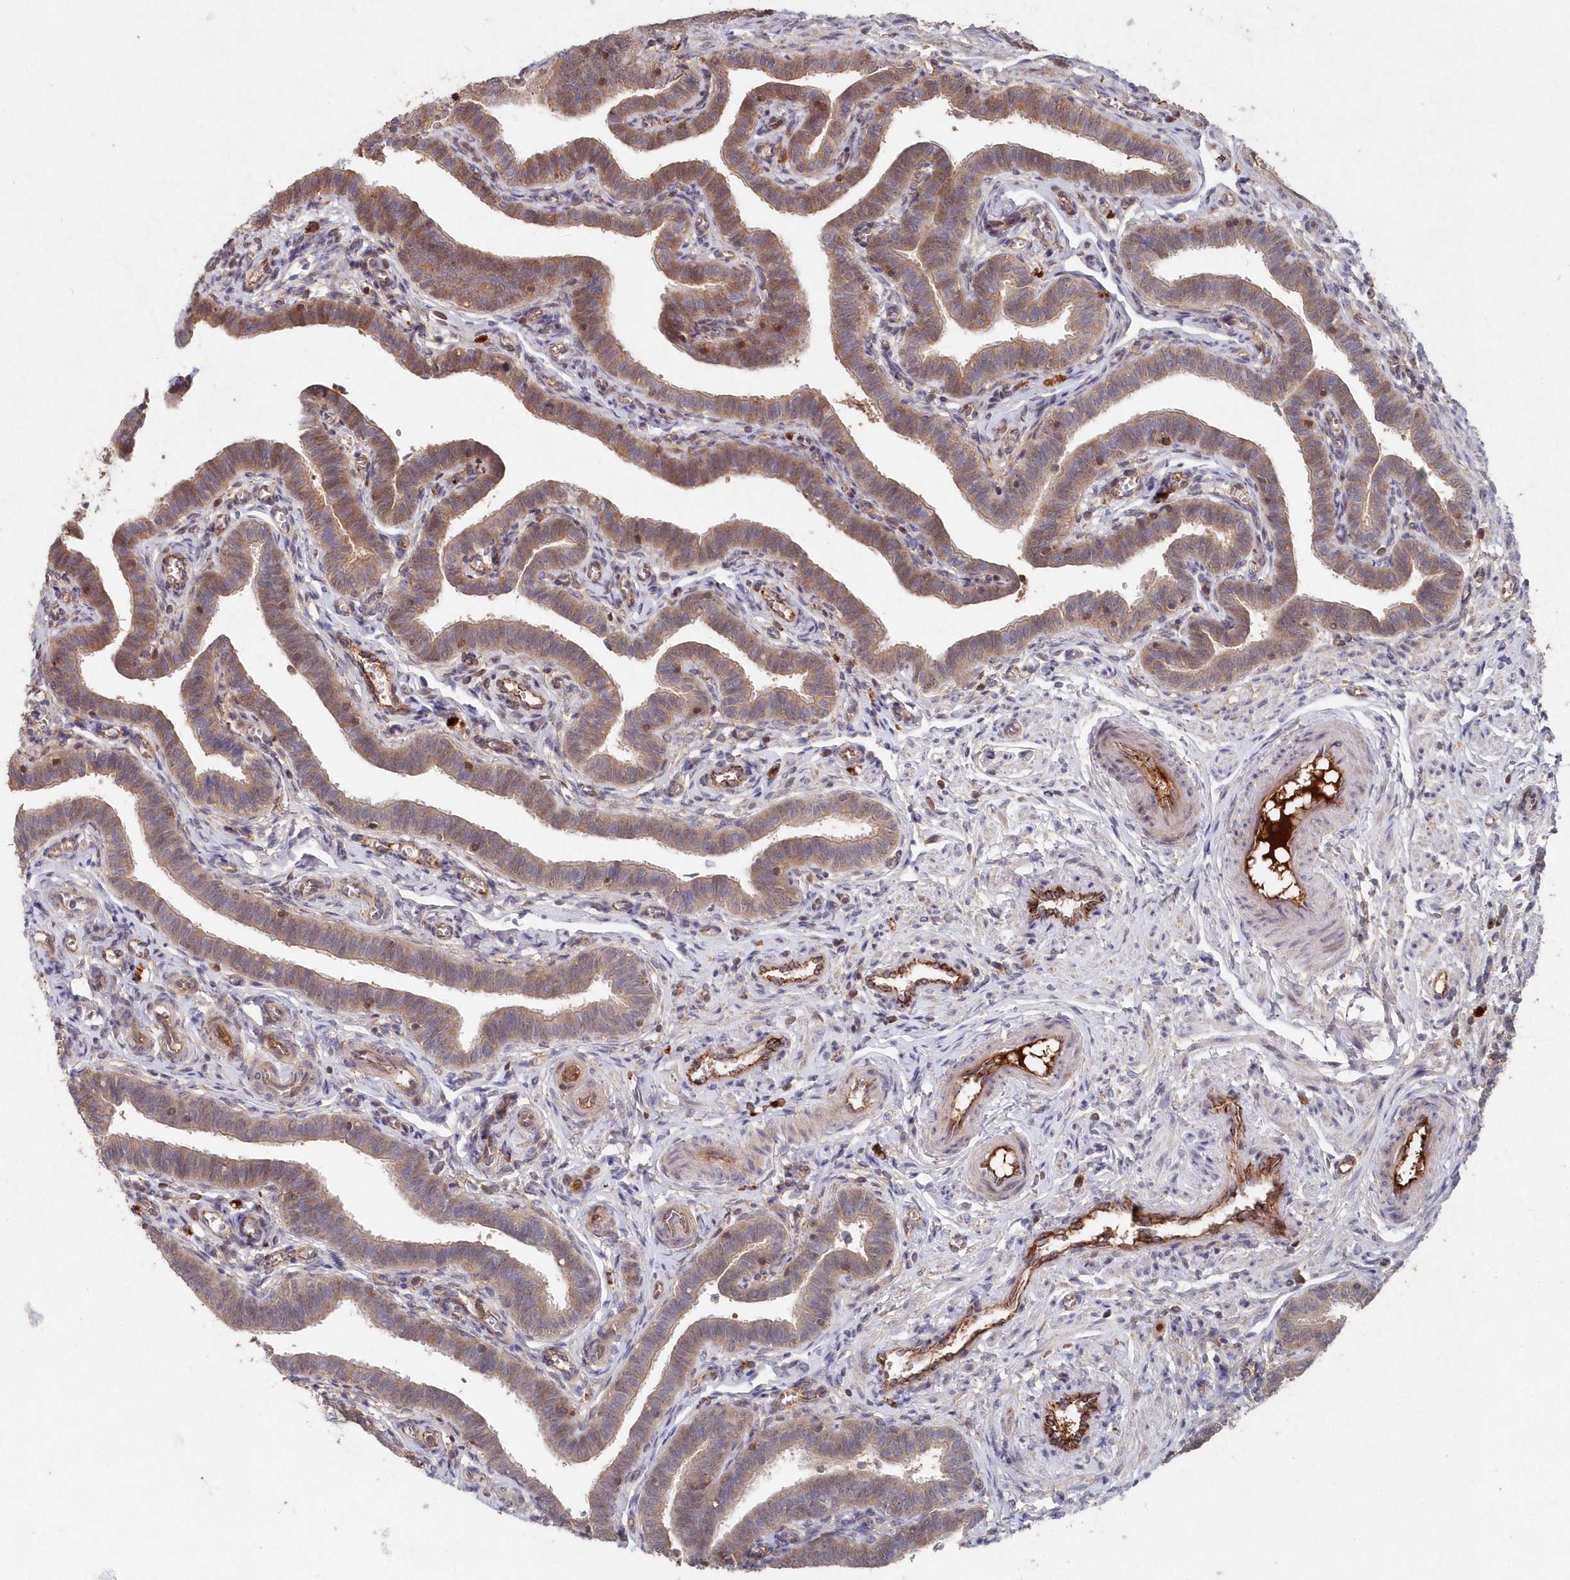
{"staining": {"intensity": "moderate", "quantity": ">75%", "location": "cytoplasmic/membranous"}, "tissue": "fallopian tube", "cell_type": "Glandular cells", "image_type": "normal", "snomed": [{"axis": "morphology", "description": "Normal tissue, NOS"}, {"axis": "topography", "description": "Fallopian tube"}], "caption": "Immunohistochemical staining of benign fallopian tube shows medium levels of moderate cytoplasmic/membranous positivity in about >75% of glandular cells. Ihc stains the protein of interest in brown and the nuclei are stained blue.", "gene": "ABHD14B", "patient": {"sex": "female", "age": 36}}